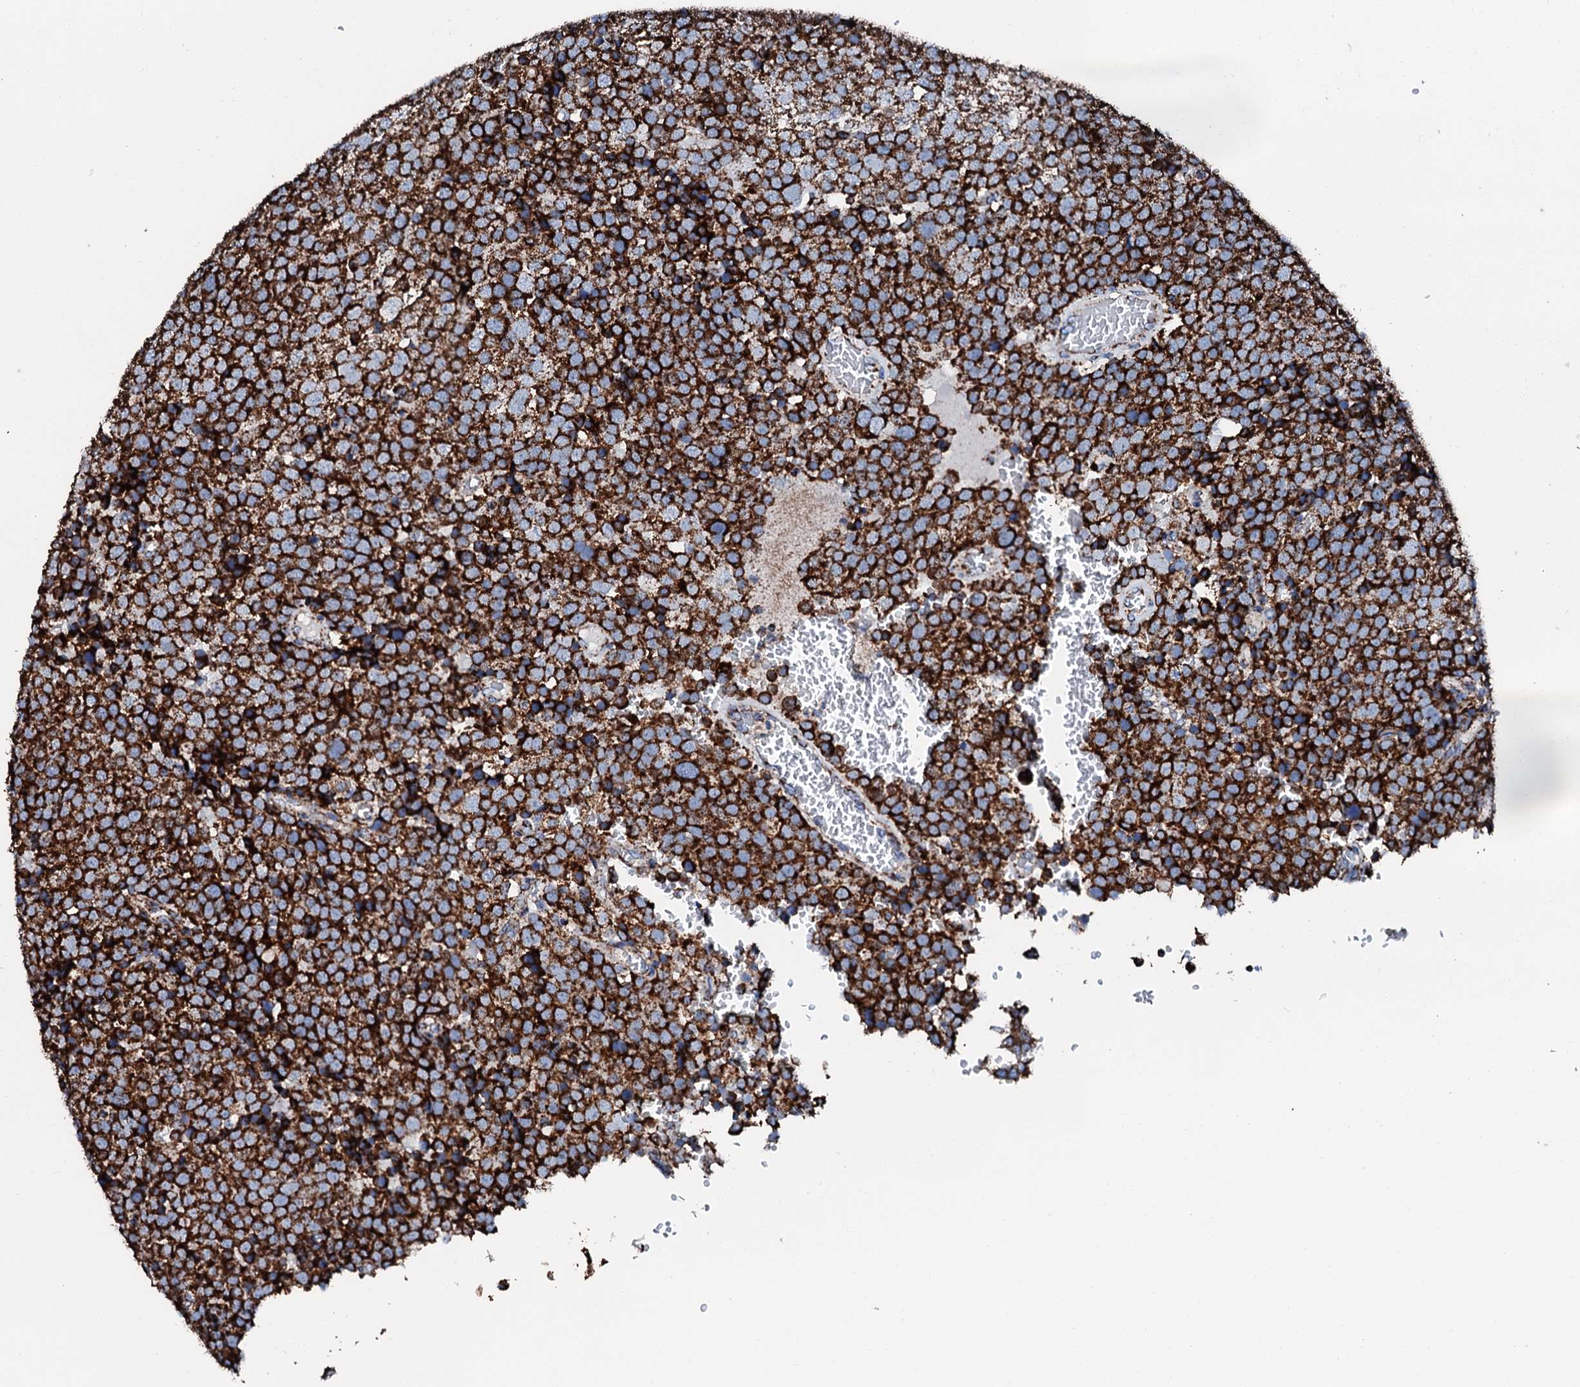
{"staining": {"intensity": "strong", "quantity": ">75%", "location": "cytoplasmic/membranous"}, "tissue": "testis cancer", "cell_type": "Tumor cells", "image_type": "cancer", "snomed": [{"axis": "morphology", "description": "Seminoma, NOS"}, {"axis": "topography", "description": "Testis"}], "caption": "Testis seminoma stained for a protein displays strong cytoplasmic/membranous positivity in tumor cells.", "gene": "HADH", "patient": {"sex": "male", "age": 71}}